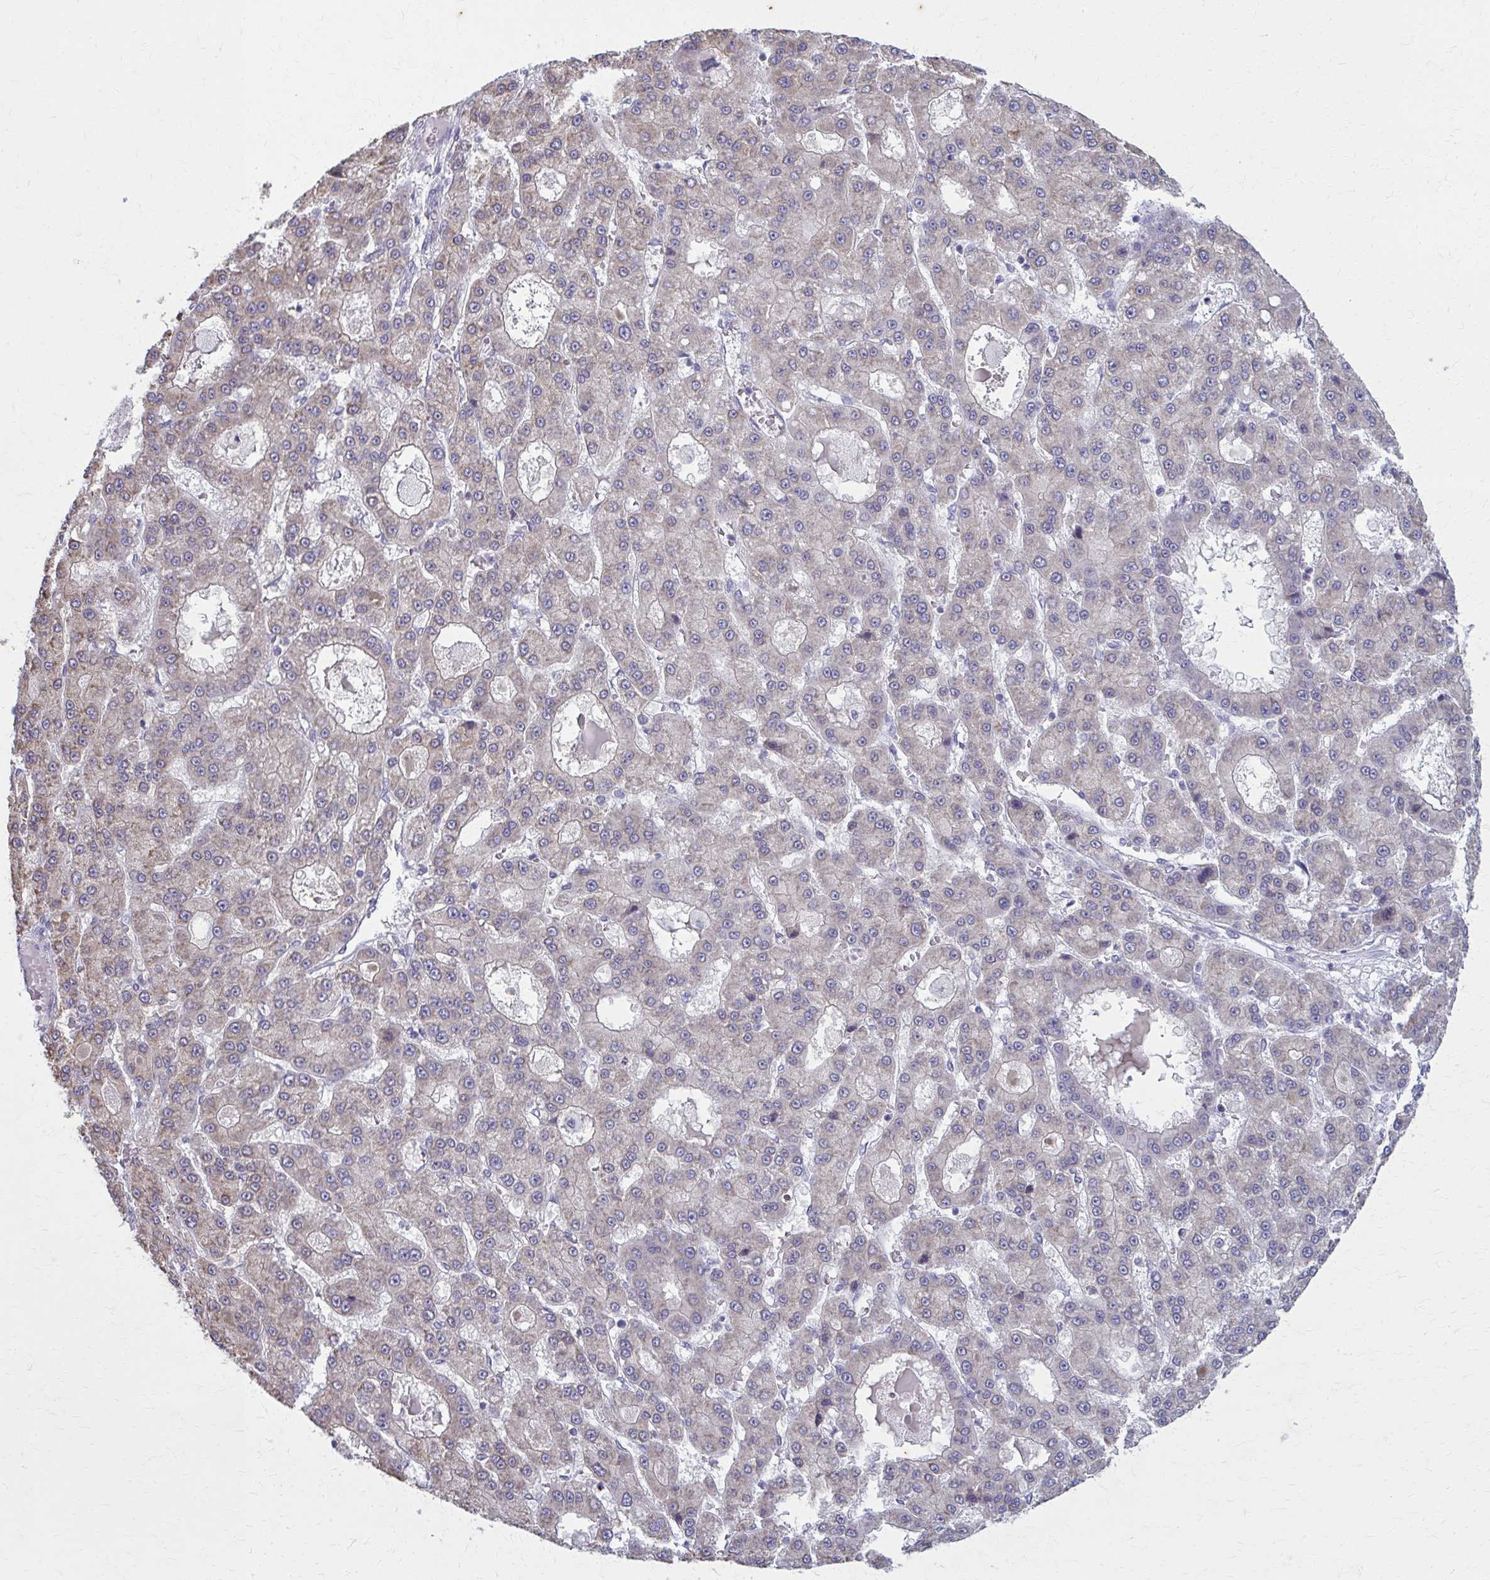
{"staining": {"intensity": "negative", "quantity": "none", "location": "none"}, "tissue": "liver cancer", "cell_type": "Tumor cells", "image_type": "cancer", "snomed": [{"axis": "morphology", "description": "Carcinoma, Hepatocellular, NOS"}, {"axis": "topography", "description": "Liver"}], "caption": "Immunohistochemical staining of human liver cancer (hepatocellular carcinoma) exhibits no significant expression in tumor cells. Nuclei are stained in blue.", "gene": "CARD9", "patient": {"sex": "male", "age": 70}}